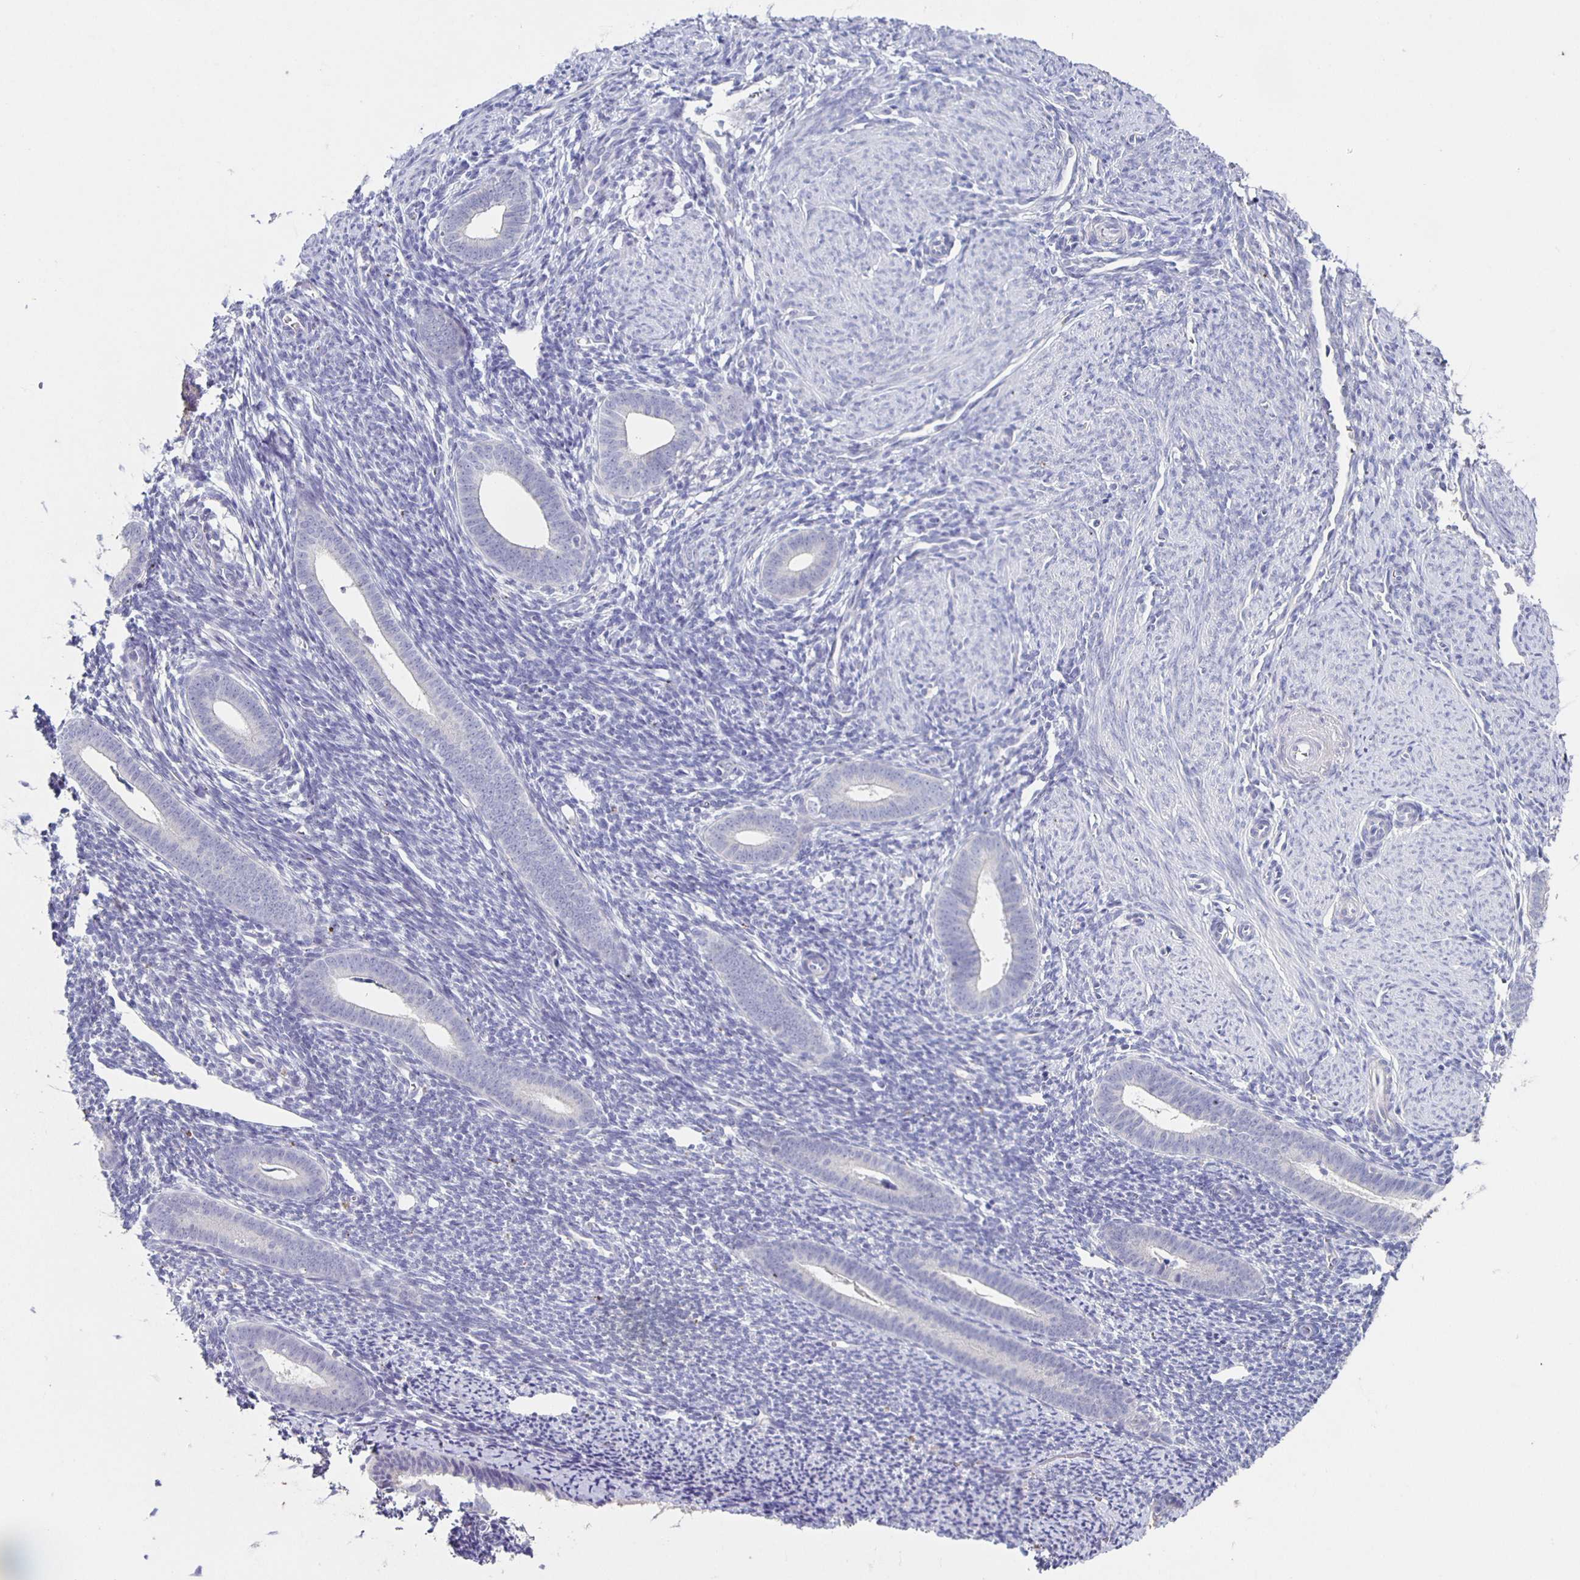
{"staining": {"intensity": "negative", "quantity": "none", "location": "none"}, "tissue": "endometrium", "cell_type": "Cells in endometrial stroma", "image_type": "normal", "snomed": [{"axis": "morphology", "description": "Normal tissue, NOS"}, {"axis": "topography", "description": "Endometrium"}], "caption": "This is a micrograph of IHC staining of normal endometrium, which shows no staining in cells in endometrial stroma. (Stains: DAB (3,3'-diaminobenzidine) immunohistochemistry (IHC) with hematoxylin counter stain, Microscopy: brightfield microscopy at high magnification).", "gene": "CARNS1", "patient": {"sex": "female", "age": 39}}